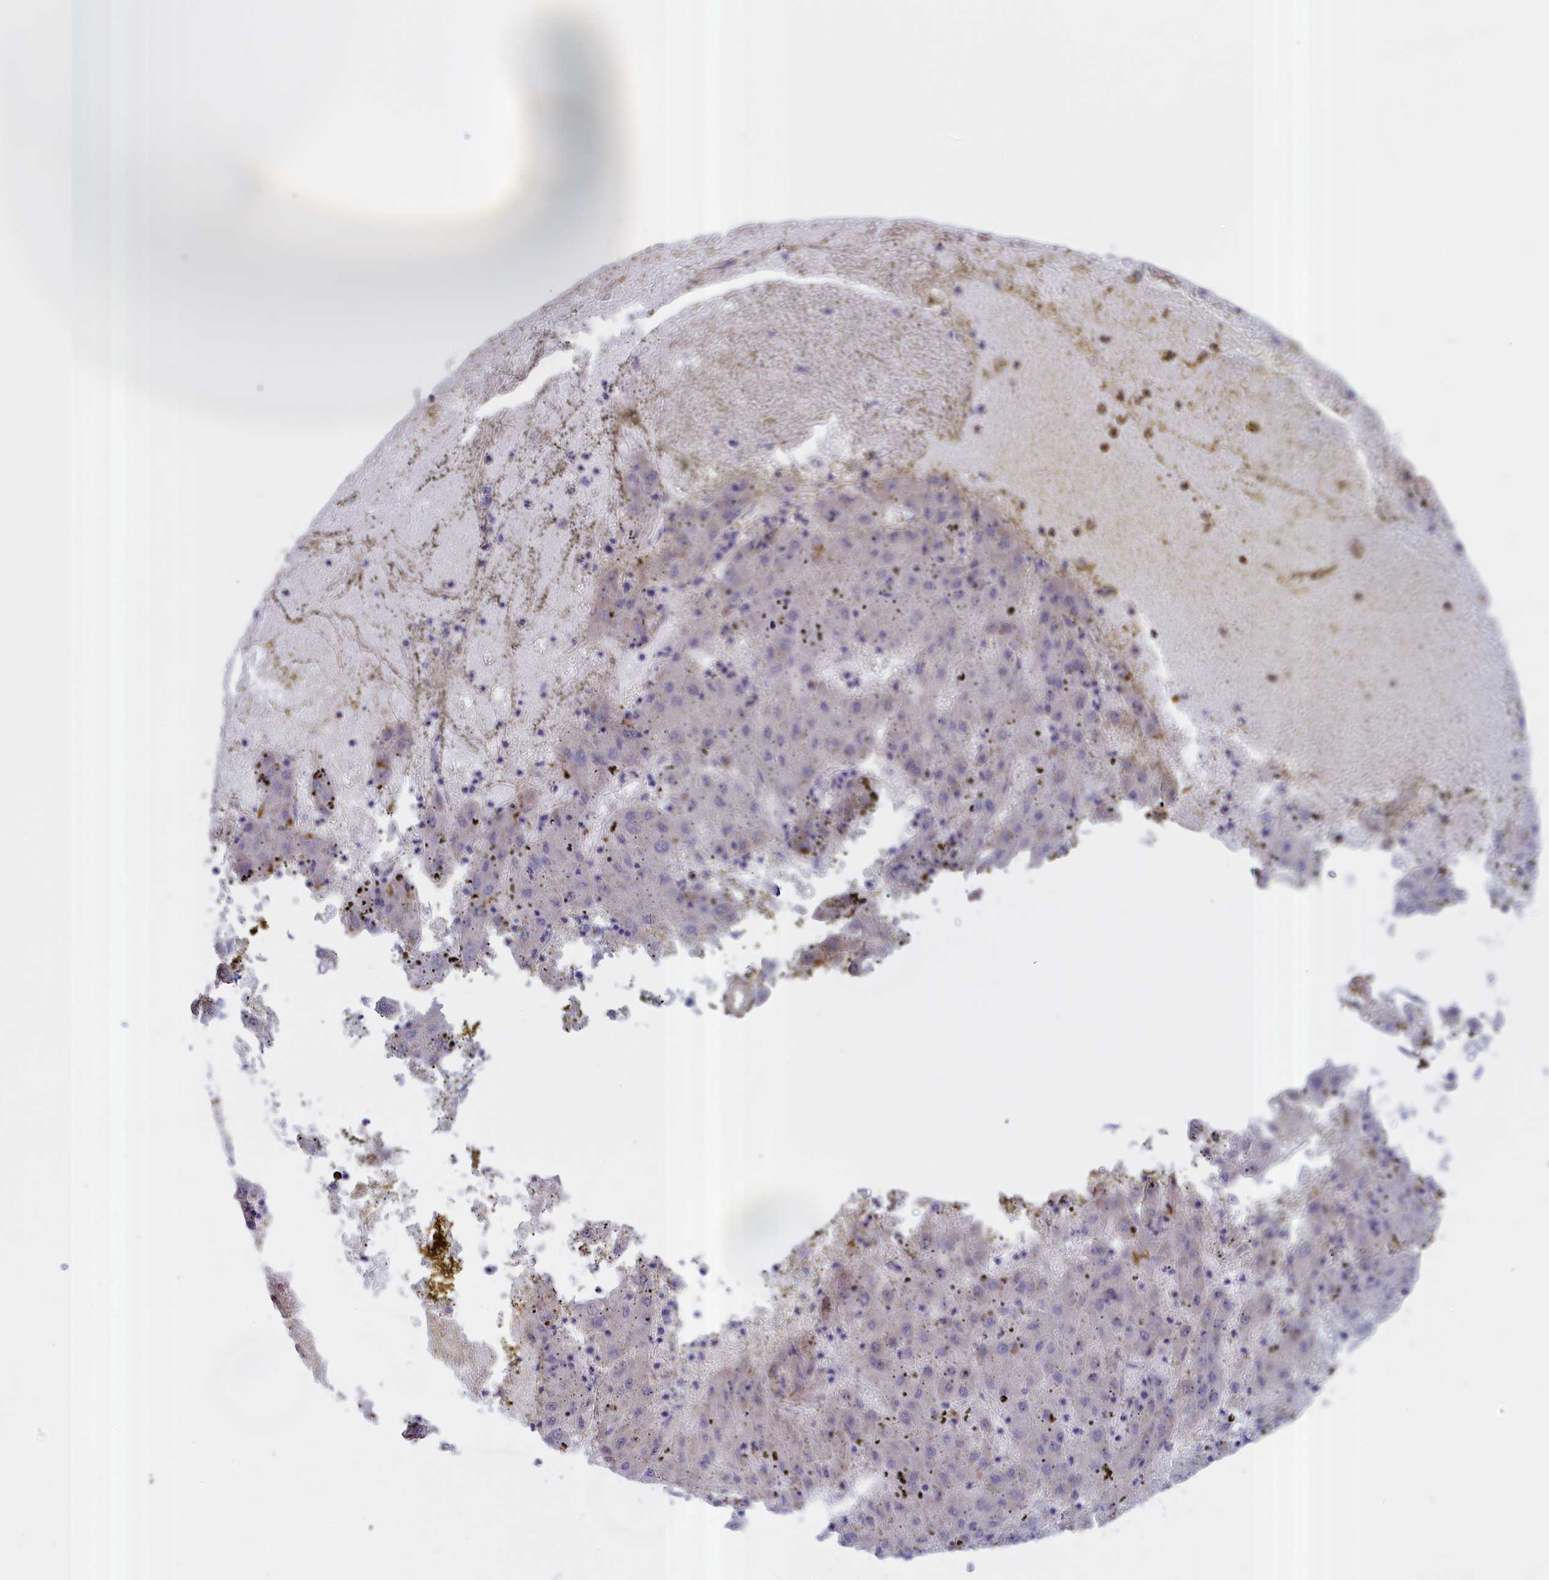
{"staining": {"intensity": "negative", "quantity": "none", "location": "none"}, "tissue": "liver cancer", "cell_type": "Tumor cells", "image_type": "cancer", "snomed": [{"axis": "morphology", "description": "Carcinoma, Hepatocellular, NOS"}, {"axis": "topography", "description": "Liver"}], "caption": "Tumor cells show no significant positivity in liver cancer (hepatocellular carcinoma).", "gene": "COL19A1", "patient": {"sex": "male", "age": 72}}